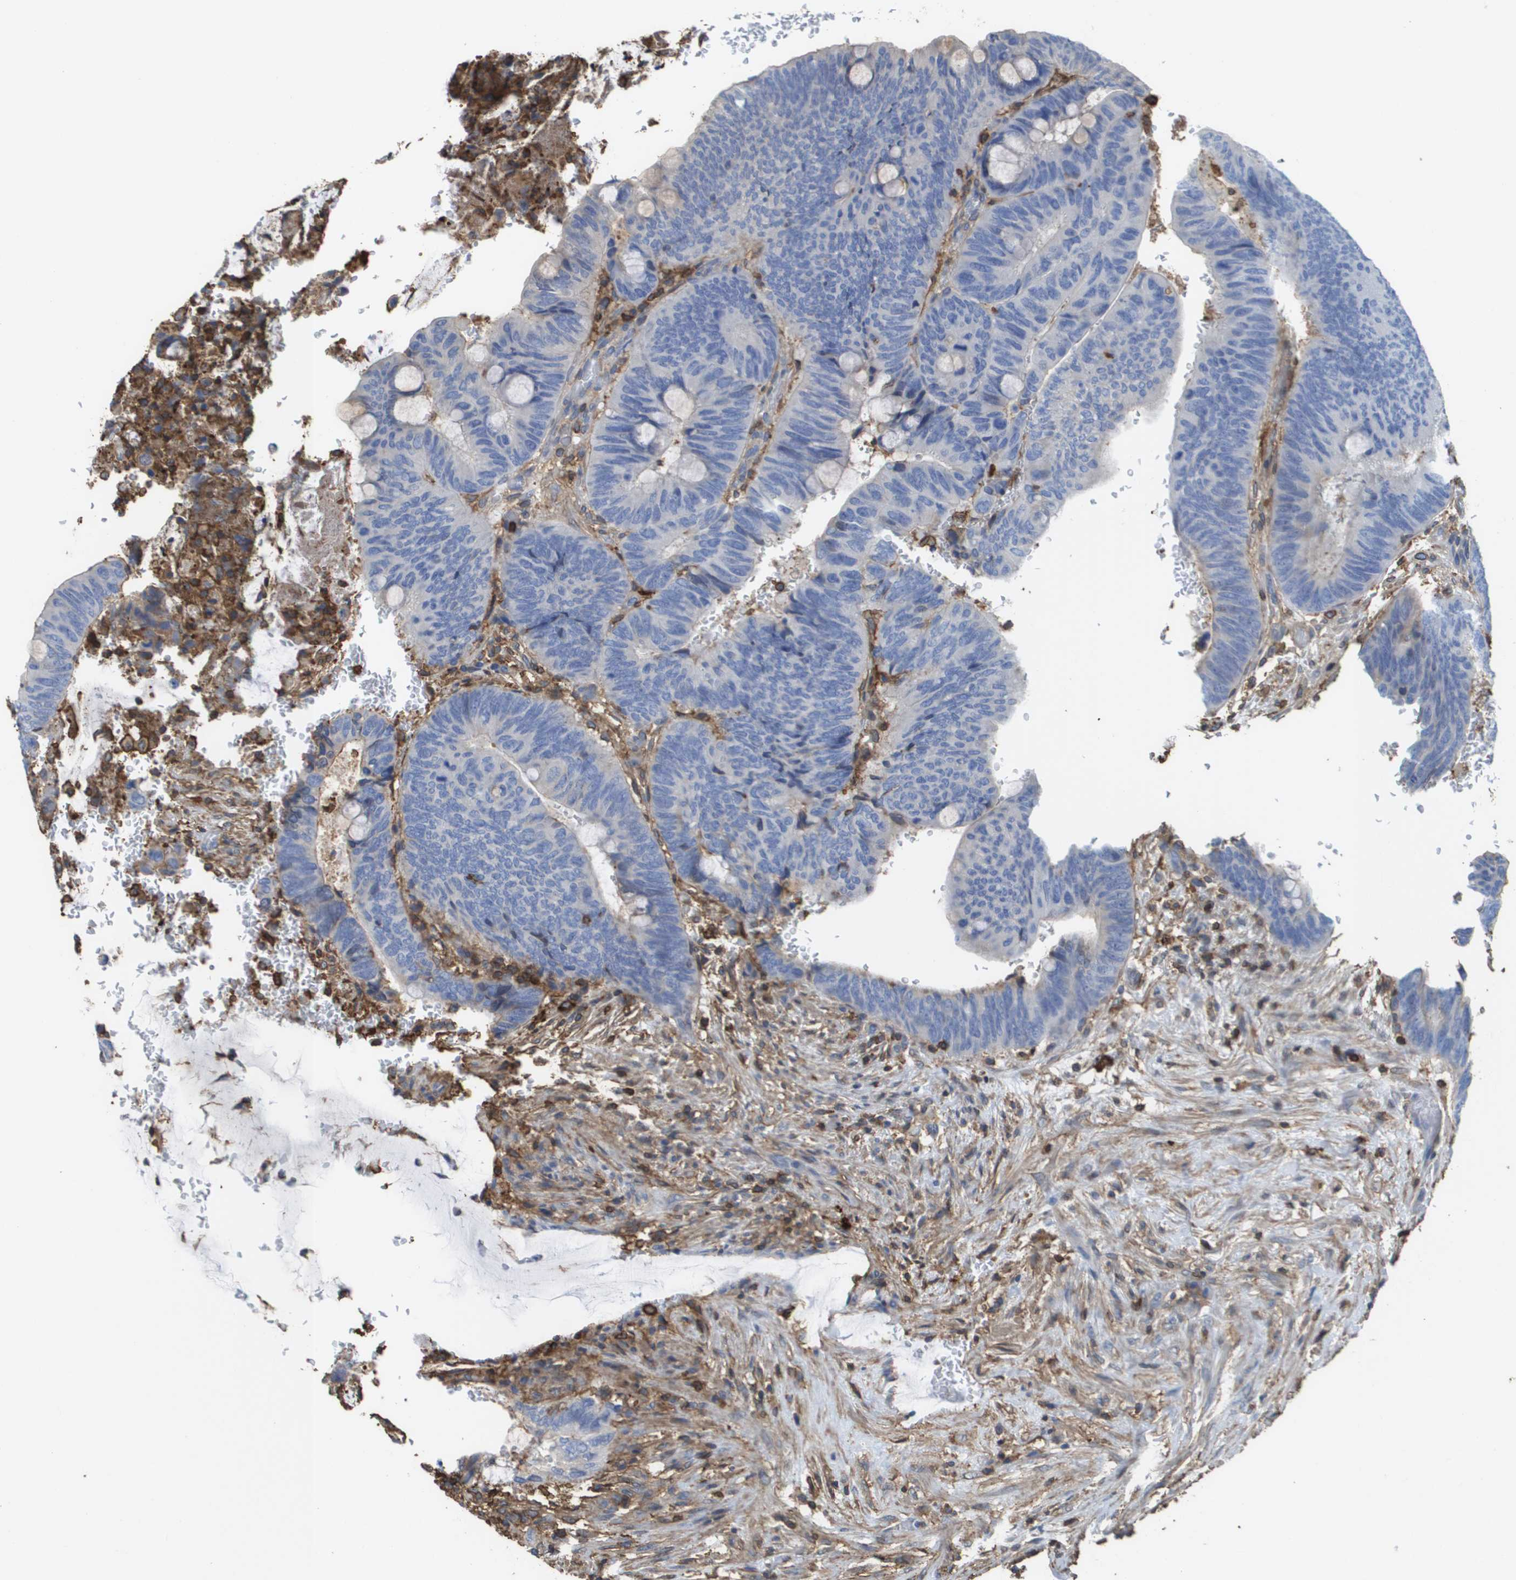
{"staining": {"intensity": "negative", "quantity": "none", "location": "none"}, "tissue": "colorectal cancer", "cell_type": "Tumor cells", "image_type": "cancer", "snomed": [{"axis": "morphology", "description": "Normal tissue, NOS"}, {"axis": "morphology", "description": "Adenocarcinoma, NOS"}, {"axis": "topography", "description": "Rectum"}], "caption": "Human colorectal cancer (adenocarcinoma) stained for a protein using immunohistochemistry (IHC) reveals no positivity in tumor cells.", "gene": "PASK", "patient": {"sex": "male", "age": 92}}